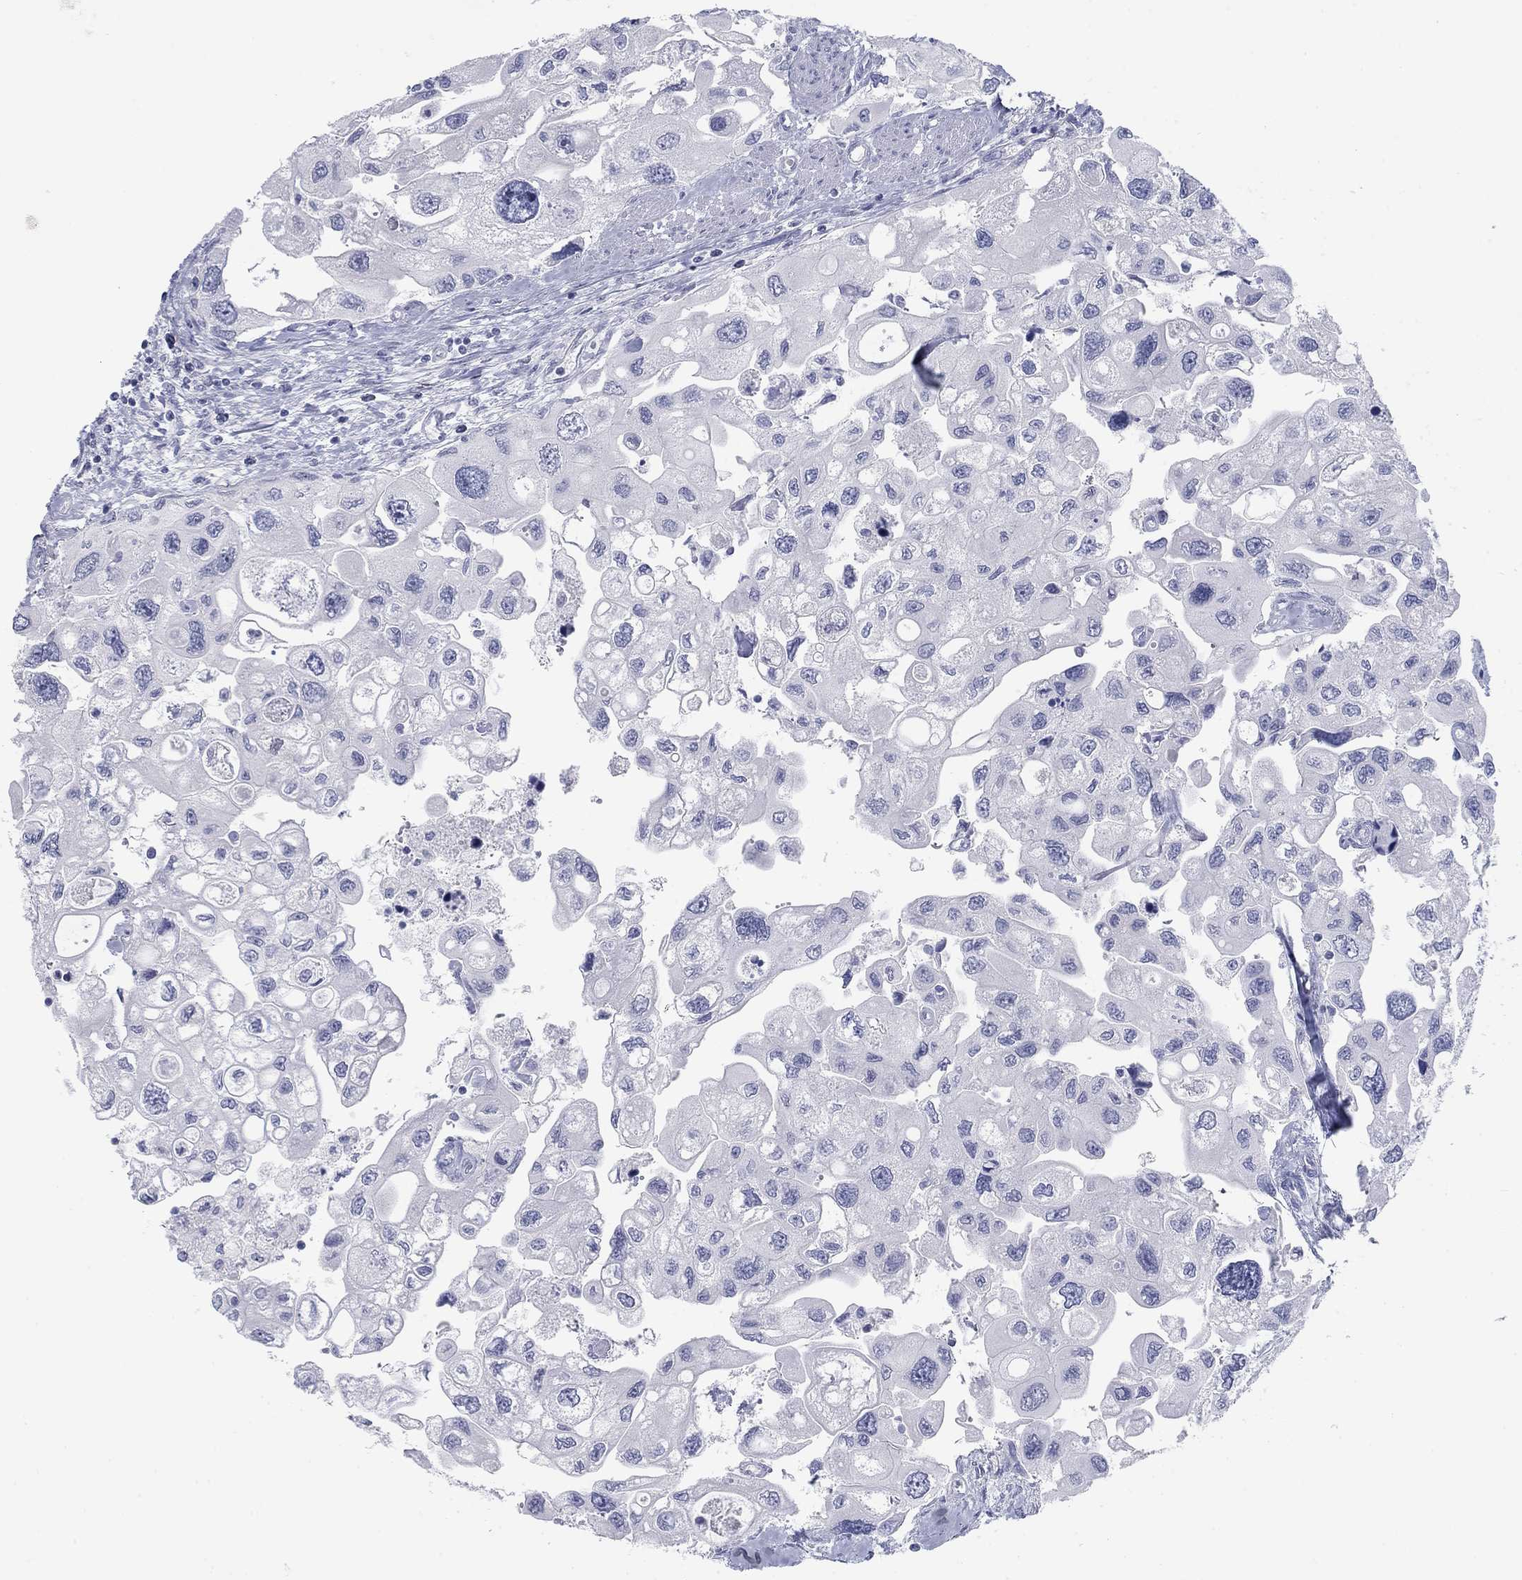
{"staining": {"intensity": "negative", "quantity": "none", "location": "none"}, "tissue": "urothelial cancer", "cell_type": "Tumor cells", "image_type": "cancer", "snomed": [{"axis": "morphology", "description": "Urothelial carcinoma, High grade"}, {"axis": "topography", "description": "Urinary bladder"}], "caption": "Tumor cells show no significant positivity in urothelial cancer.", "gene": "CALB1", "patient": {"sex": "male", "age": 59}}